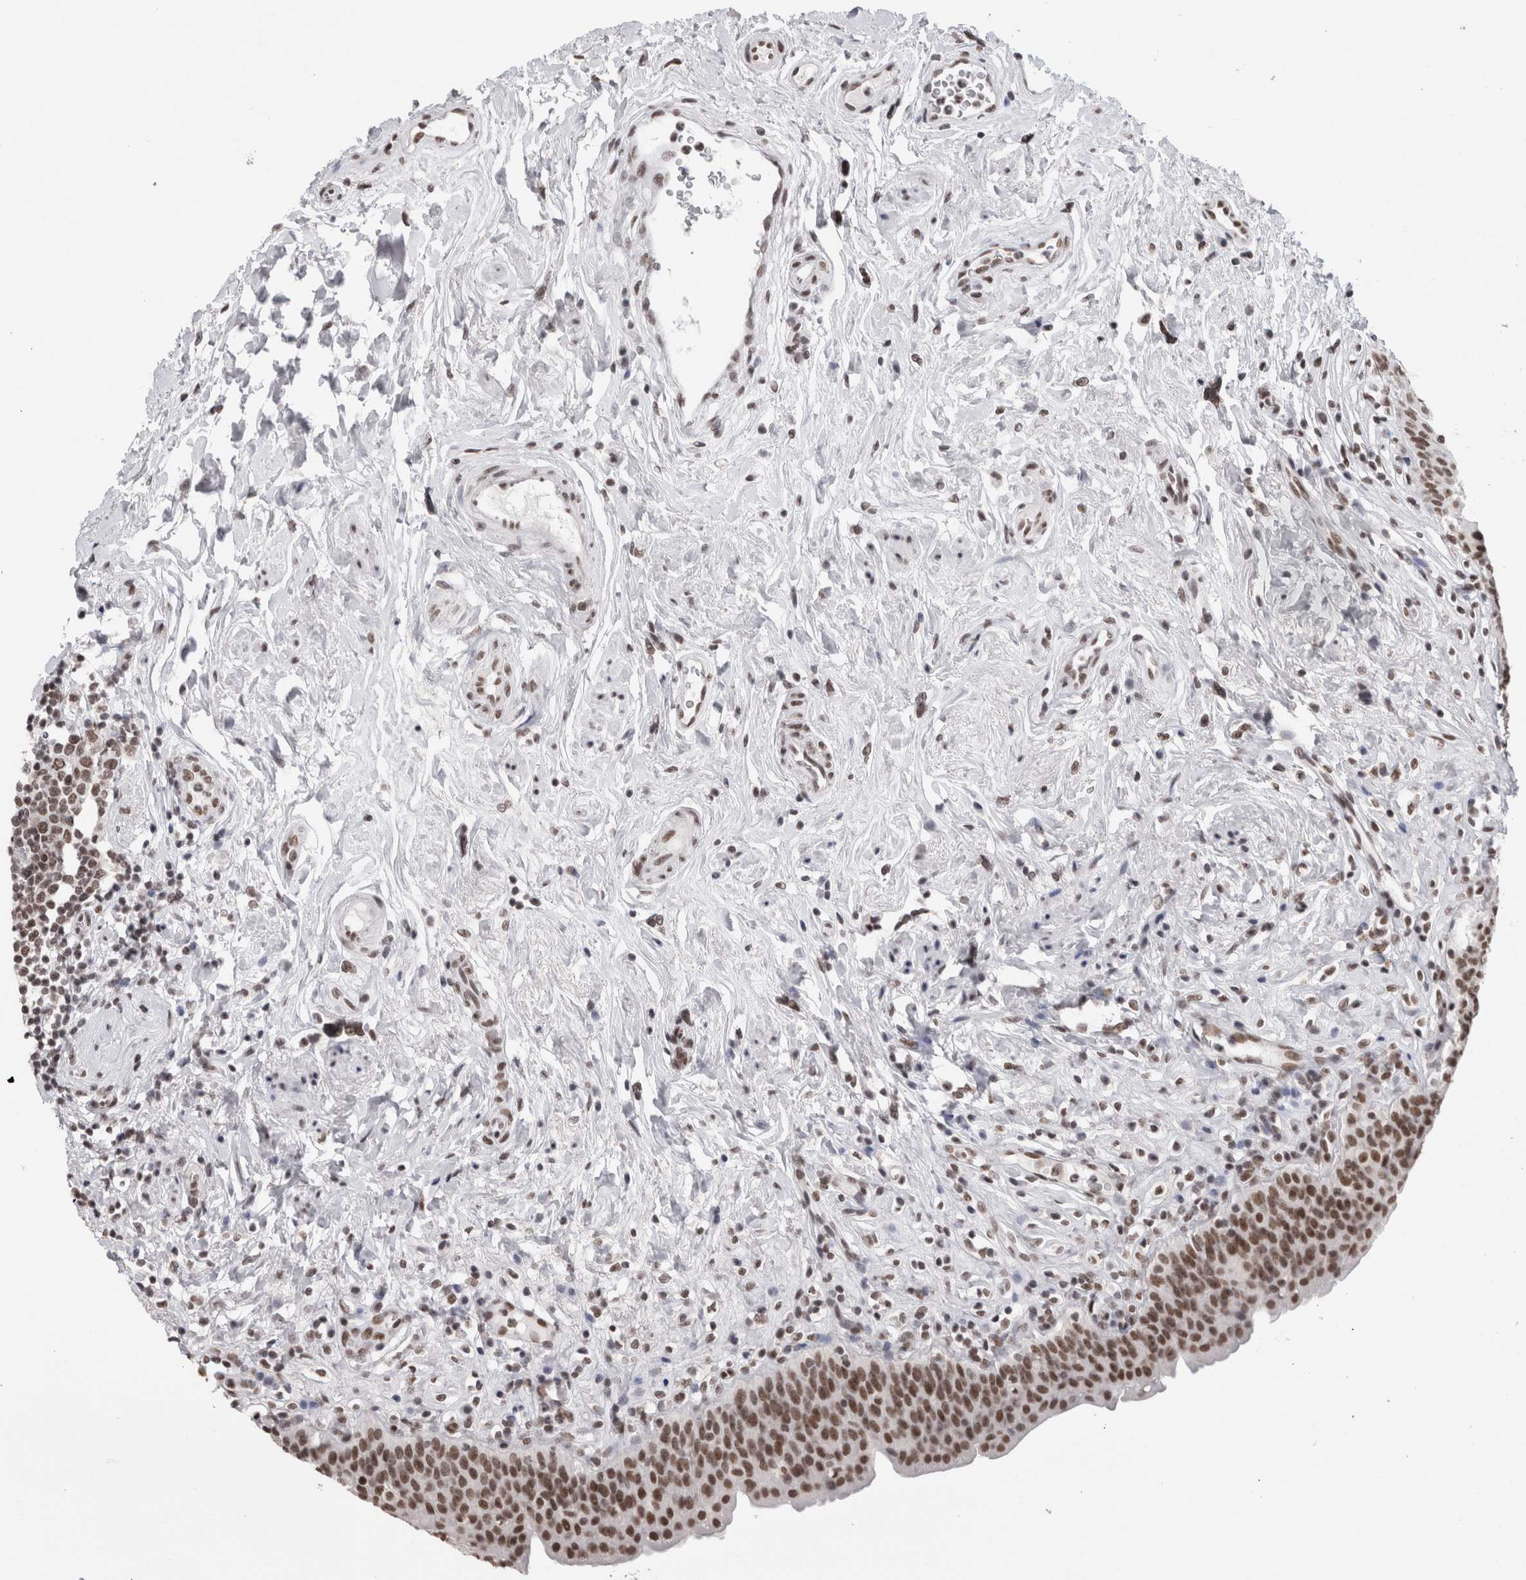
{"staining": {"intensity": "strong", "quantity": ">75%", "location": "nuclear"}, "tissue": "urinary bladder", "cell_type": "Urothelial cells", "image_type": "normal", "snomed": [{"axis": "morphology", "description": "Normal tissue, NOS"}, {"axis": "topography", "description": "Urinary bladder"}], "caption": "Immunohistochemistry staining of normal urinary bladder, which reveals high levels of strong nuclear positivity in about >75% of urothelial cells indicating strong nuclear protein positivity. The staining was performed using DAB (3,3'-diaminobenzidine) (brown) for protein detection and nuclei were counterstained in hematoxylin (blue).", "gene": "SMC1A", "patient": {"sex": "male", "age": 83}}